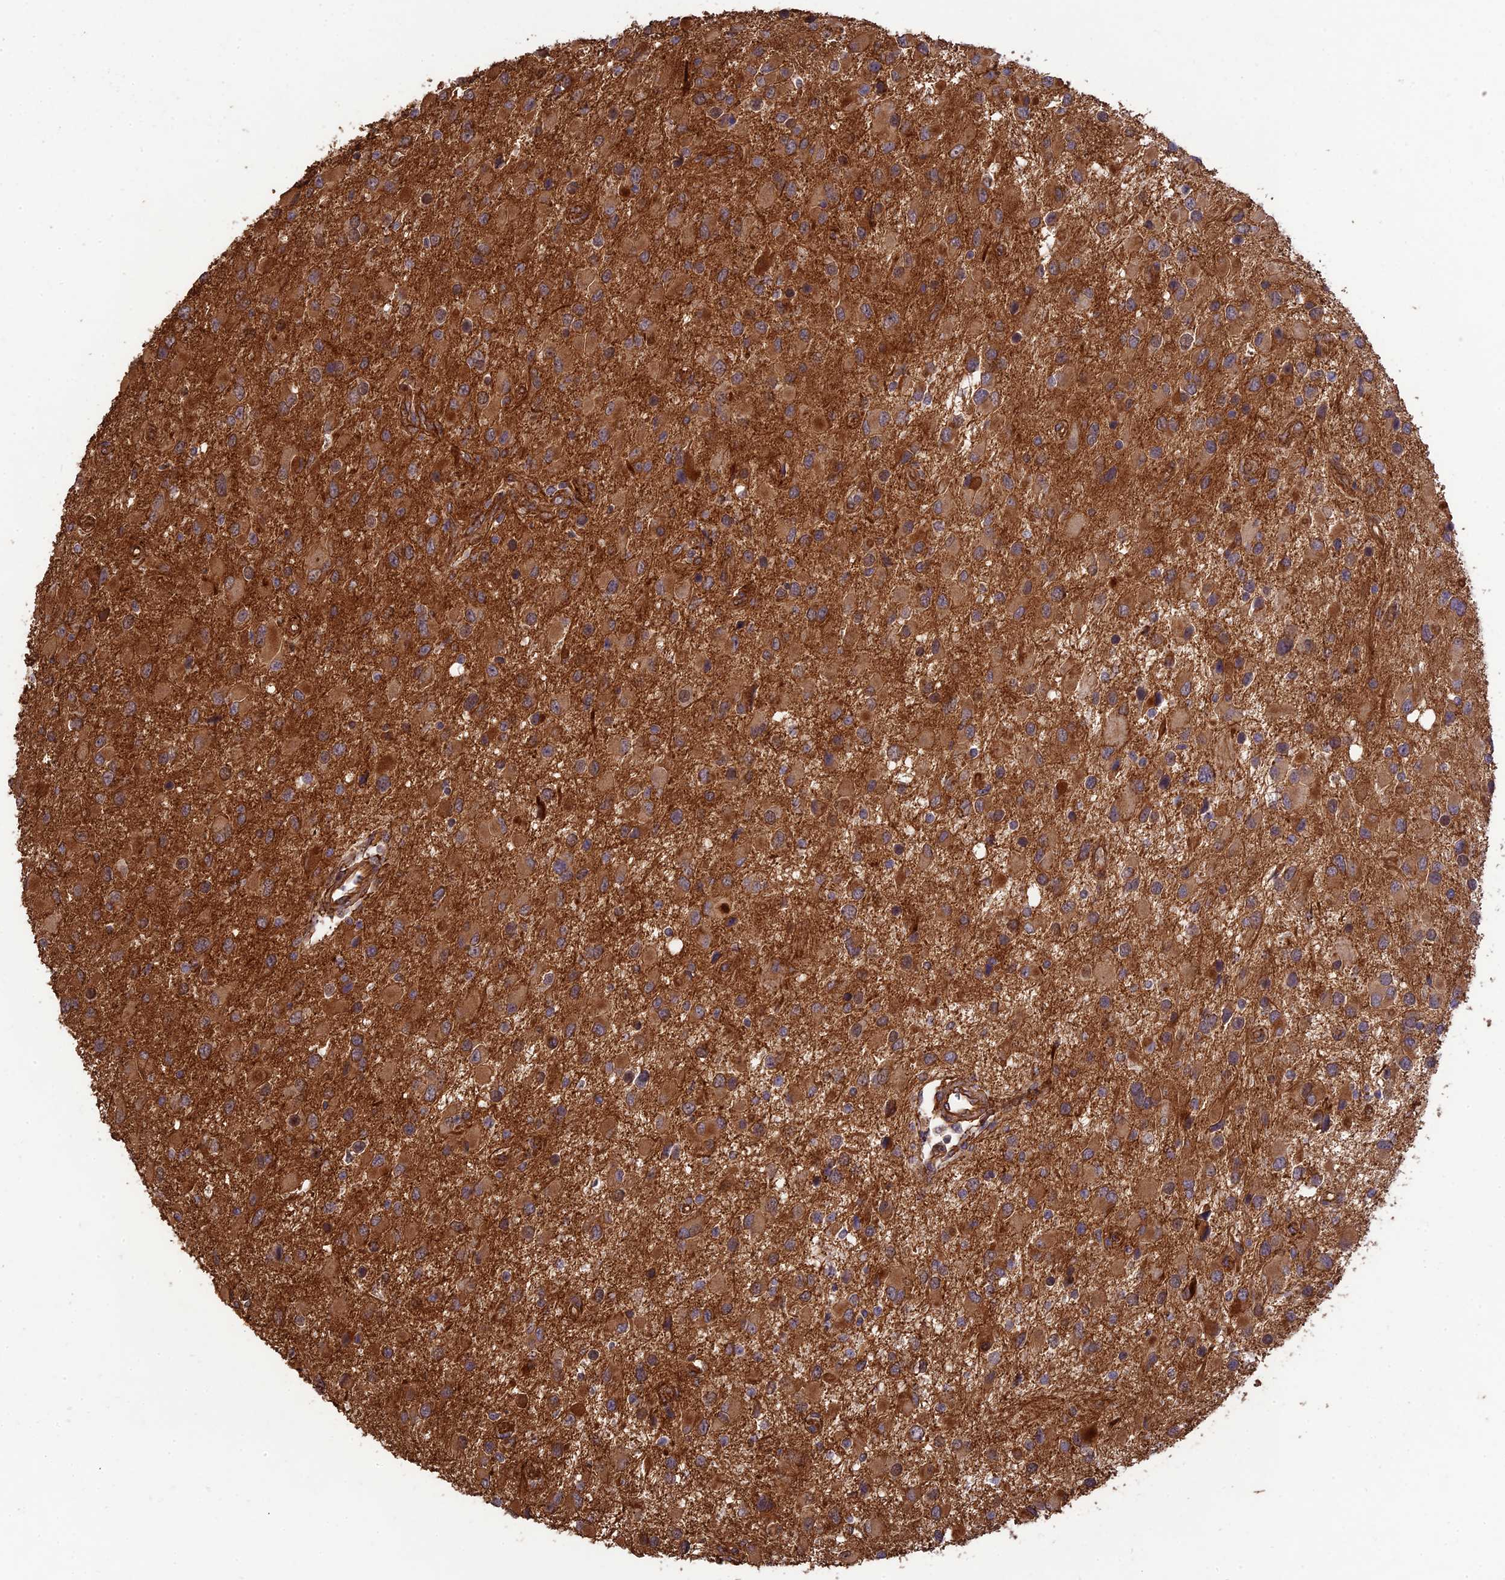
{"staining": {"intensity": "moderate", "quantity": ">75%", "location": "cytoplasmic/membranous"}, "tissue": "glioma", "cell_type": "Tumor cells", "image_type": "cancer", "snomed": [{"axis": "morphology", "description": "Glioma, malignant, High grade"}, {"axis": "topography", "description": "Brain"}], "caption": "There is medium levels of moderate cytoplasmic/membranous expression in tumor cells of glioma, as demonstrated by immunohistochemical staining (brown color).", "gene": "HOMER2", "patient": {"sex": "male", "age": 53}}